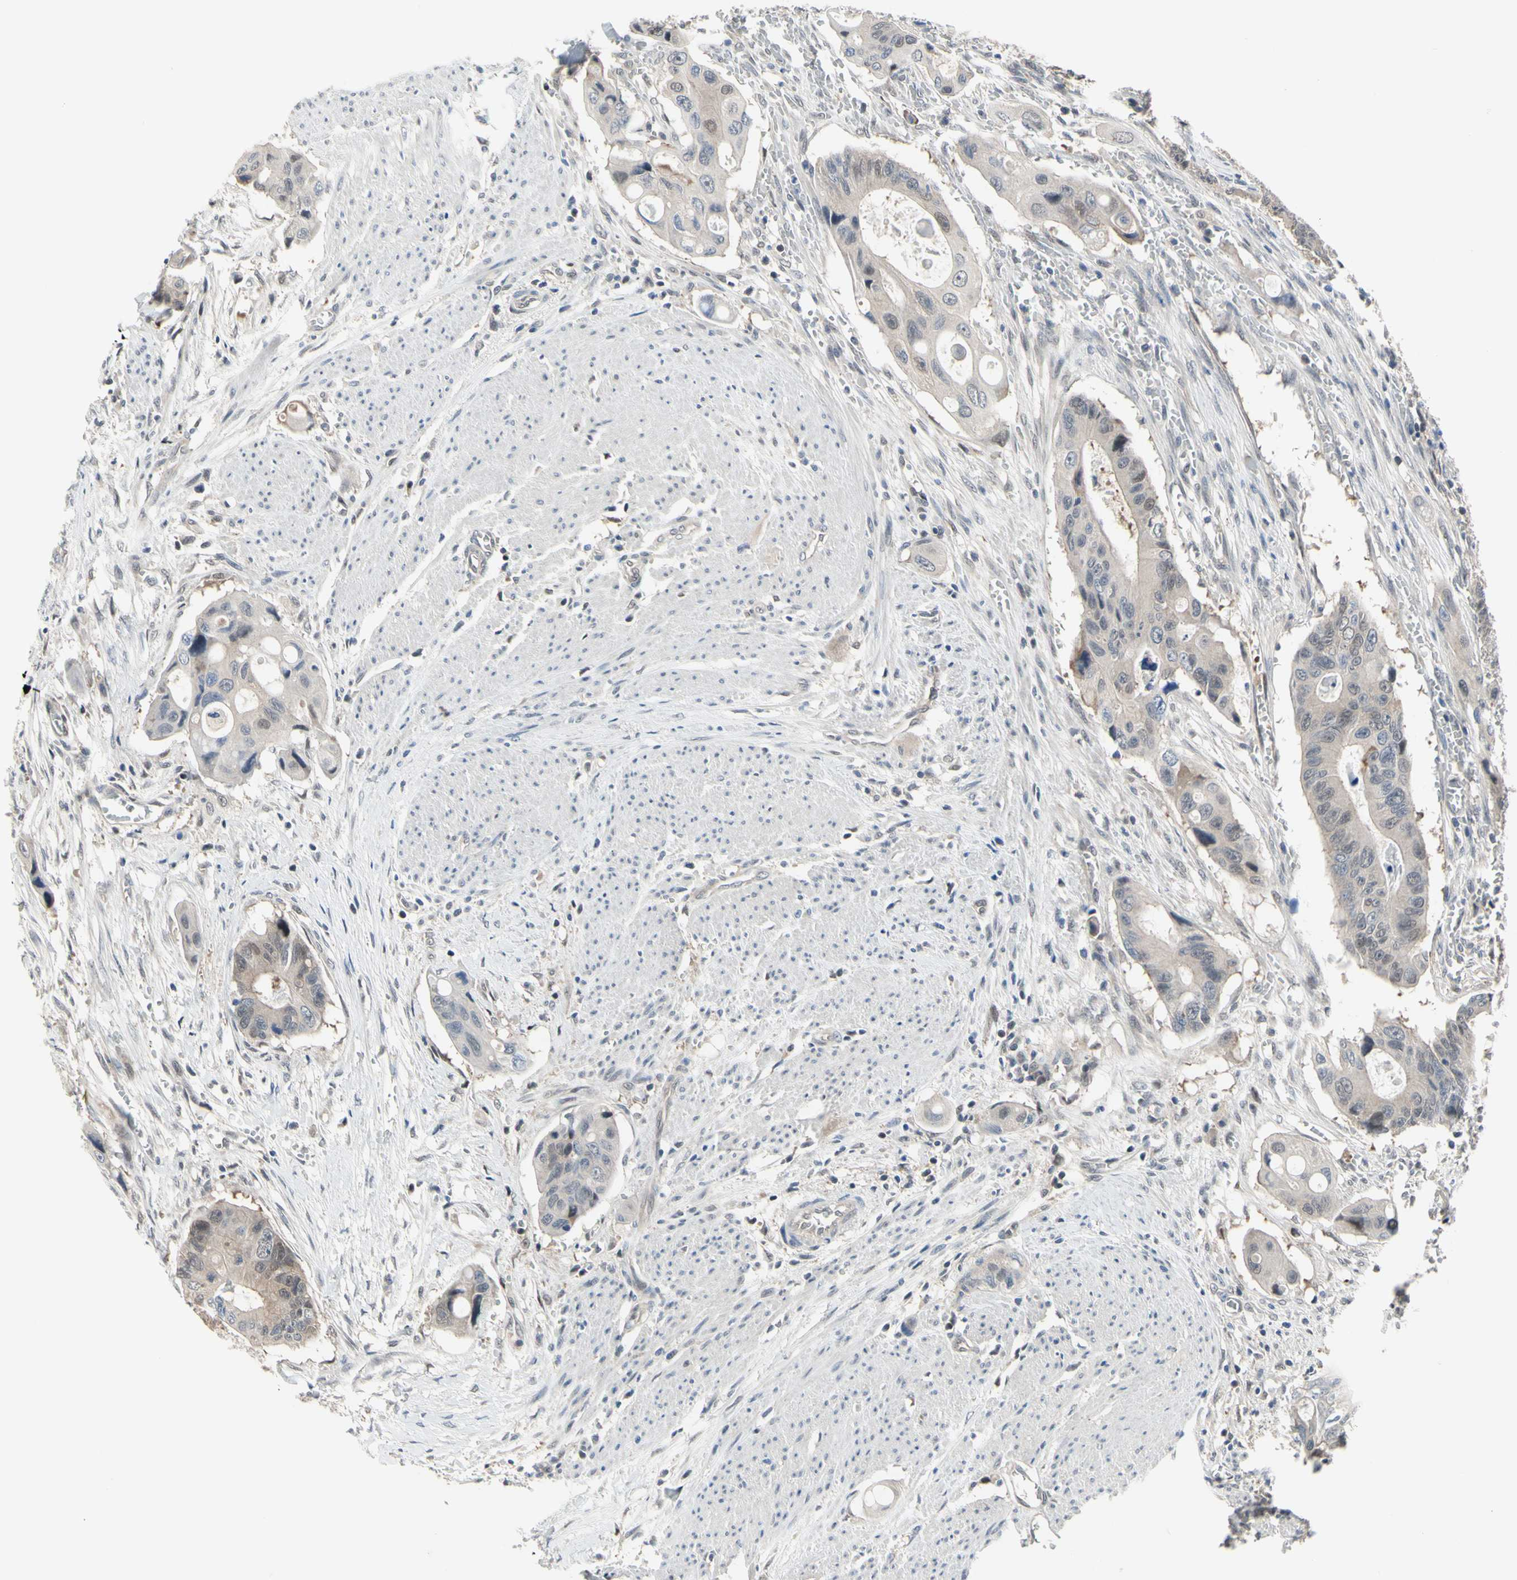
{"staining": {"intensity": "weak", "quantity": "25%-75%", "location": "cytoplasmic/membranous"}, "tissue": "colorectal cancer", "cell_type": "Tumor cells", "image_type": "cancer", "snomed": [{"axis": "morphology", "description": "Adenocarcinoma, NOS"}, {"axis": "topography", "description": "Colon"}], "caption": "DAB immunohistochemical staining of human colorectal cancer shows weak cytoplasmic/membranous protein positivity in approximately 25%-75% of tumor cells.", "gene": "HSPA4", "patient": {"sex": "female", "age": 57}}